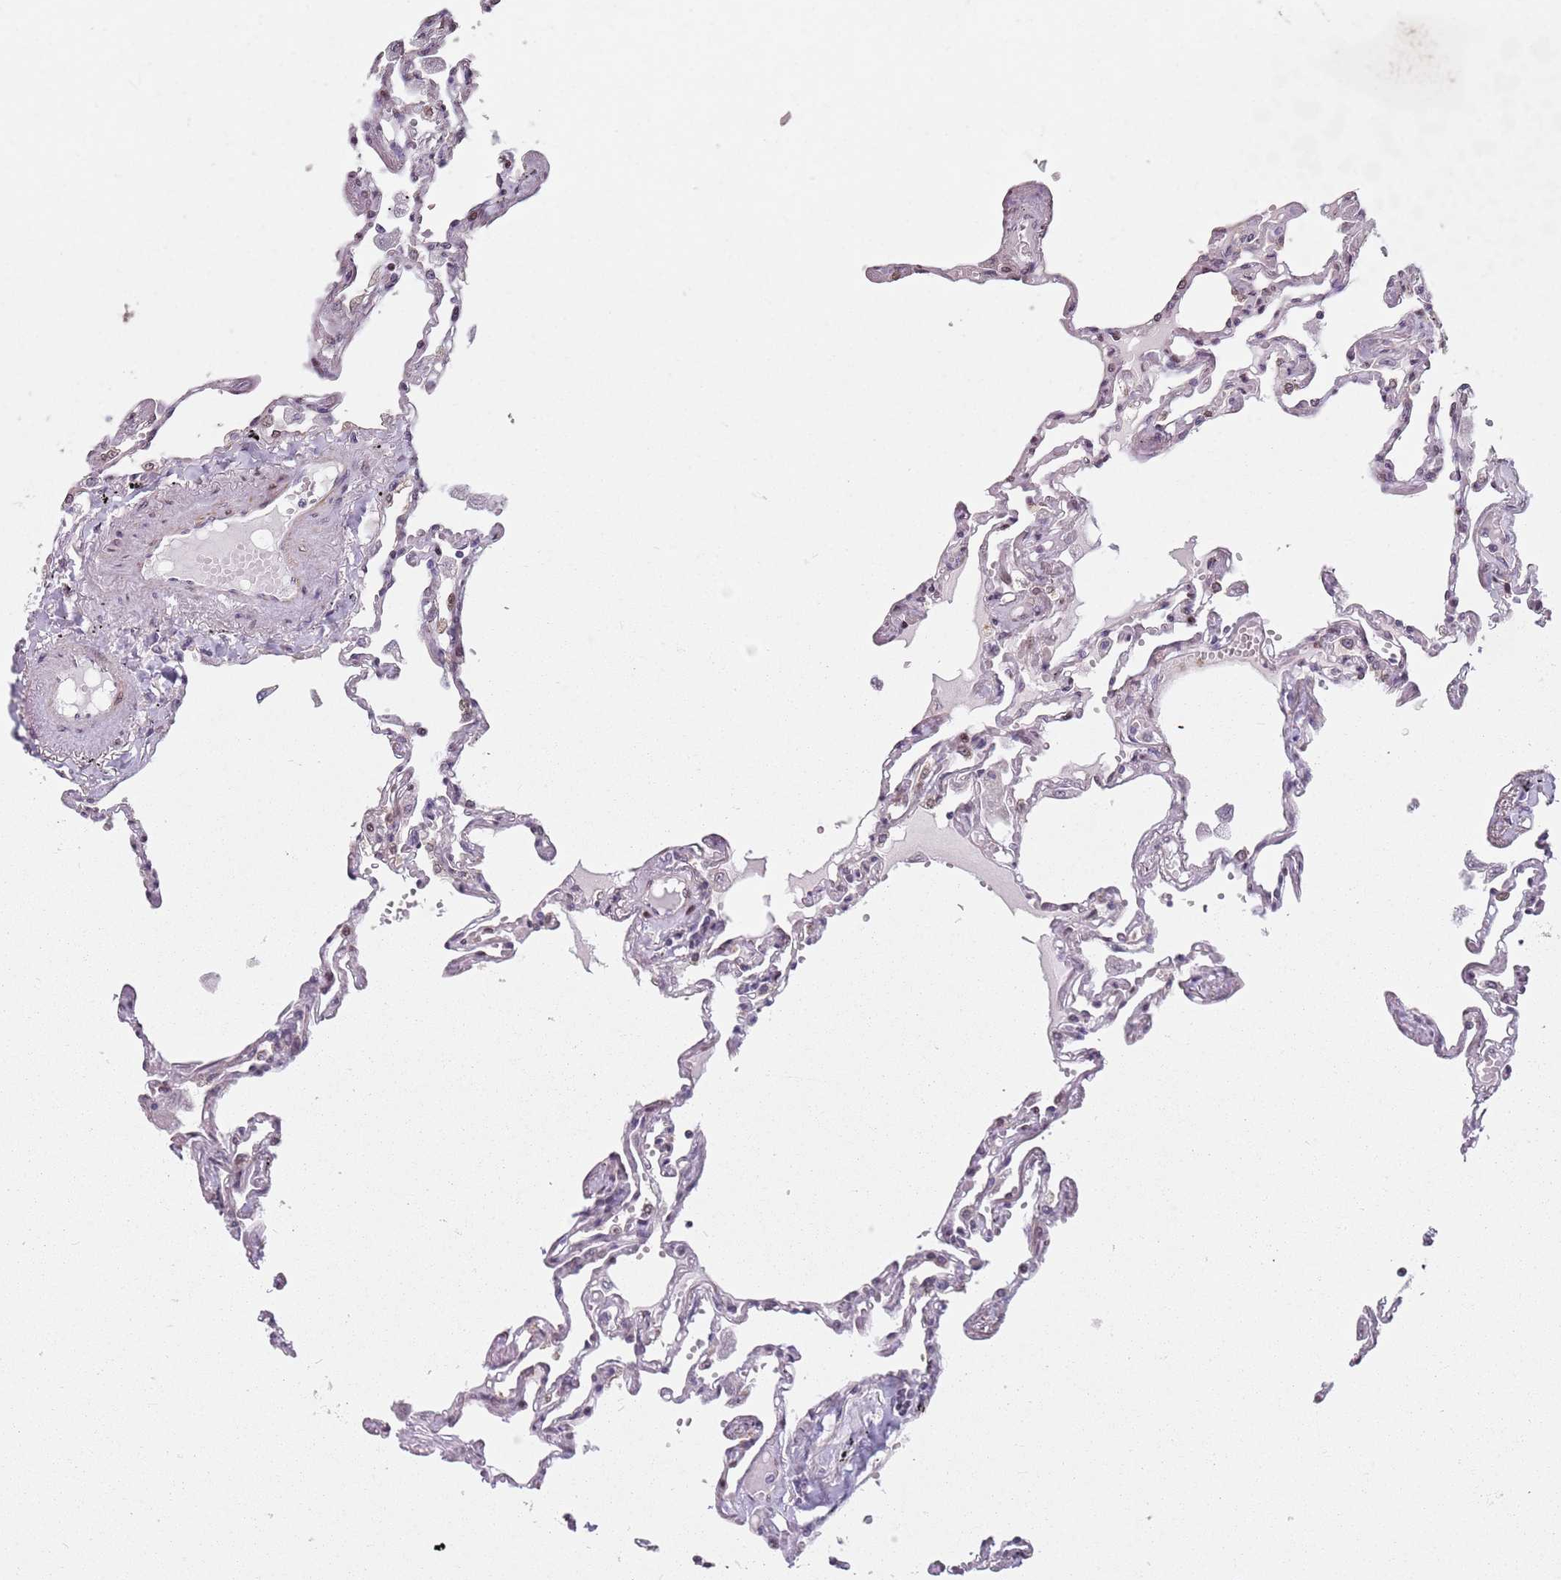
{"staining": {"intensity": "negative", "quantity": "none", "location": "none"}, "tissue": "lung", "cell_type": "Alveolar cells", "image_type": "normal", "snomed": [{"axis": "morphology", "description": "Normal tissue, NOS"}, {"axis": "topography", "description": "Lung"}], "caption": "IHC image of benign lung: lung stained with DAB reveals no significant protein staining in alveolar cells. (DAB immunohistochemistry, high magnification).", "gene": "TMC4", "patient": {"sex": "female", "age": 67}}